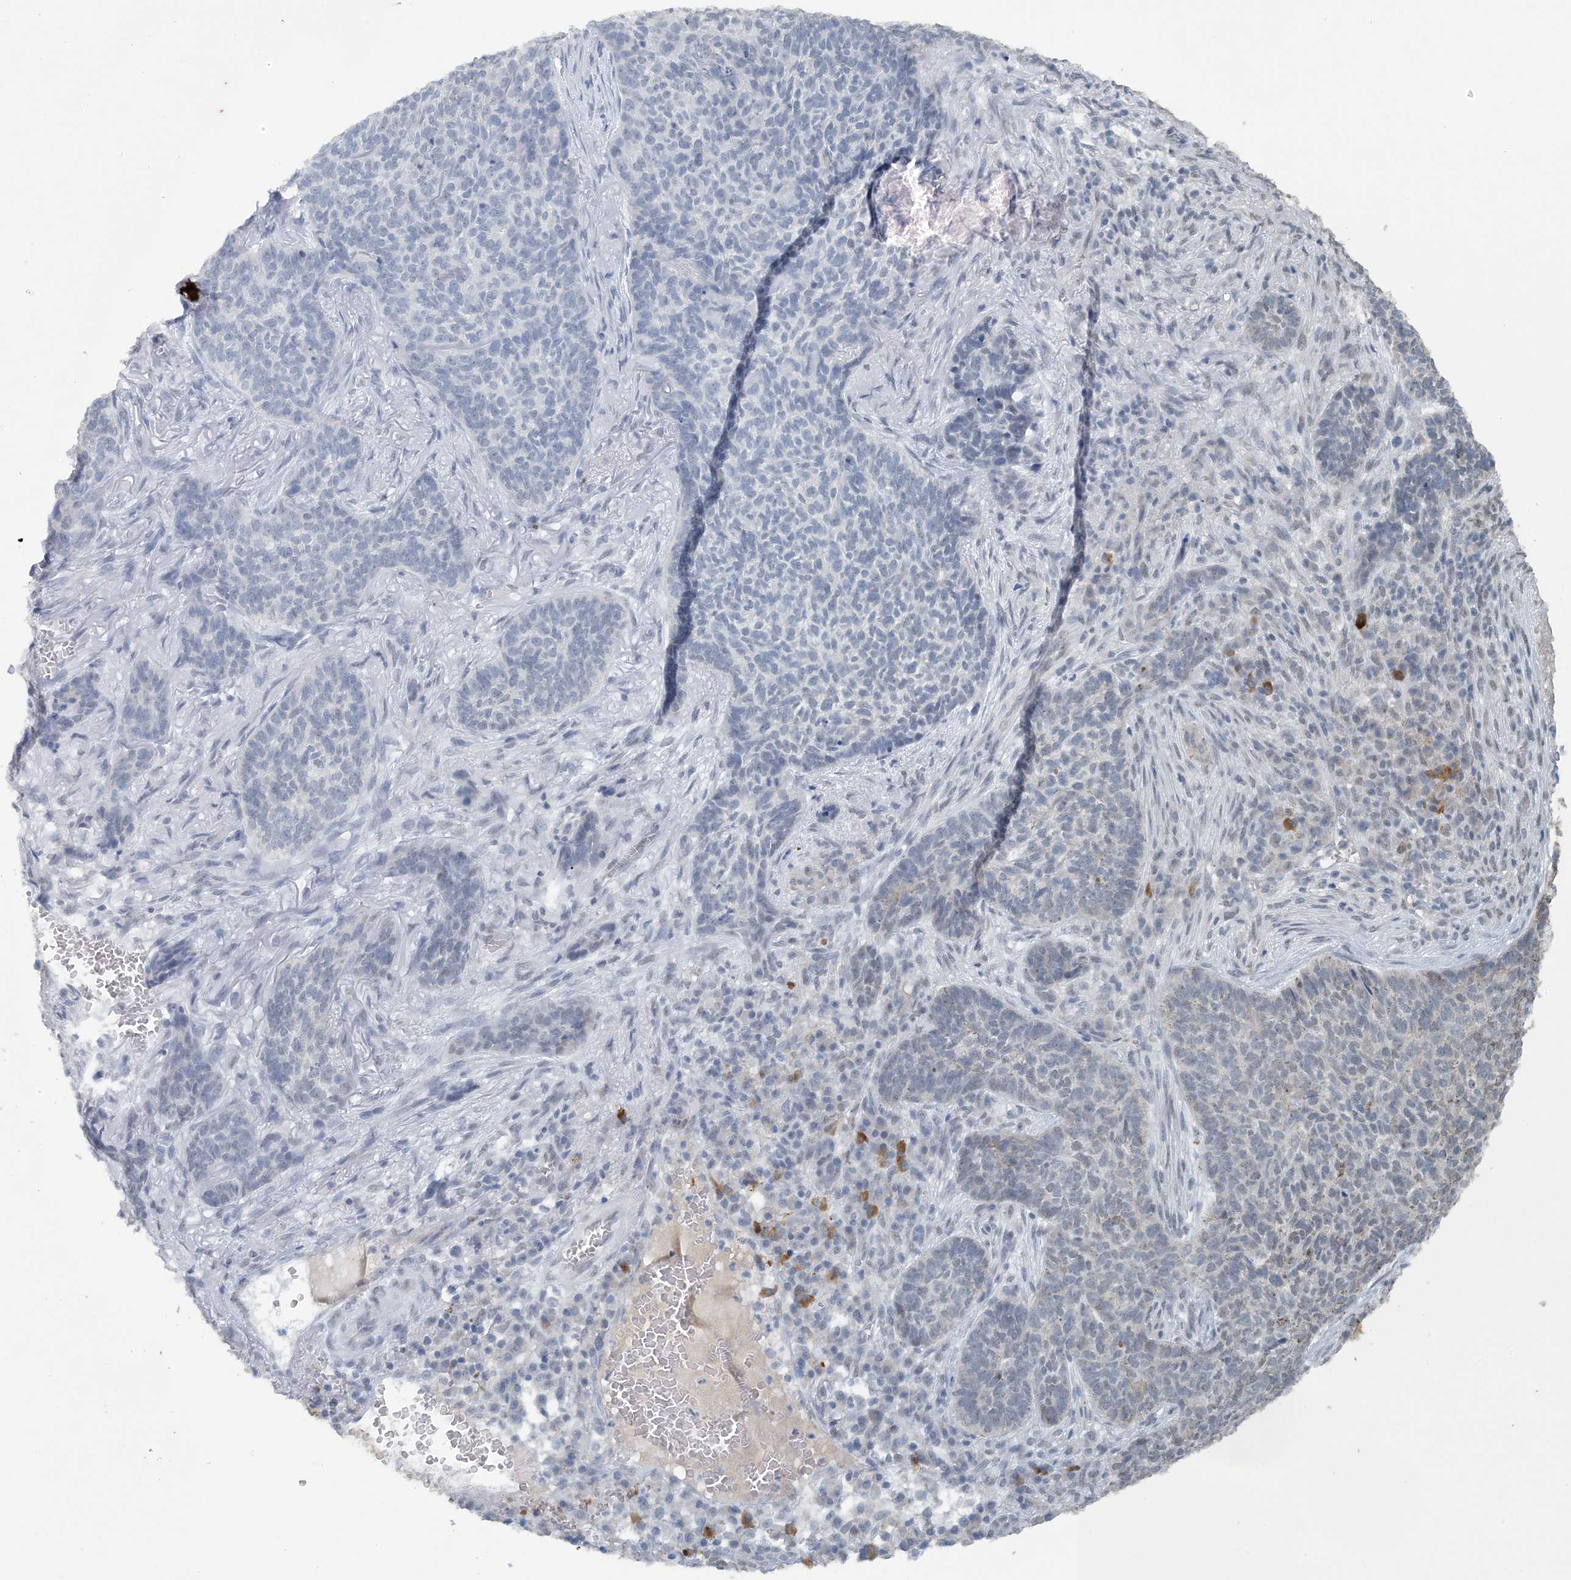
{"staining": {"intensity": "negative", "quantity": "none", "location": "none"}, "tissue": "skin cancer", "cell_type": "Tumor cells", "image_type": "cancer", "snomed": [{"axis": "morphology", "description": "Basal cell carcinoma"}, {"axis": "topography", "description": "Skin"}], "caption": "The histopathology image demonstrates no staining of tumor cells in basal cell carcinoma (skin). (Immunohistochemistry, brightfield microscopy, high magnification).", "gene": "MBD2", "patient": {"sex": "male", "age": 85}}